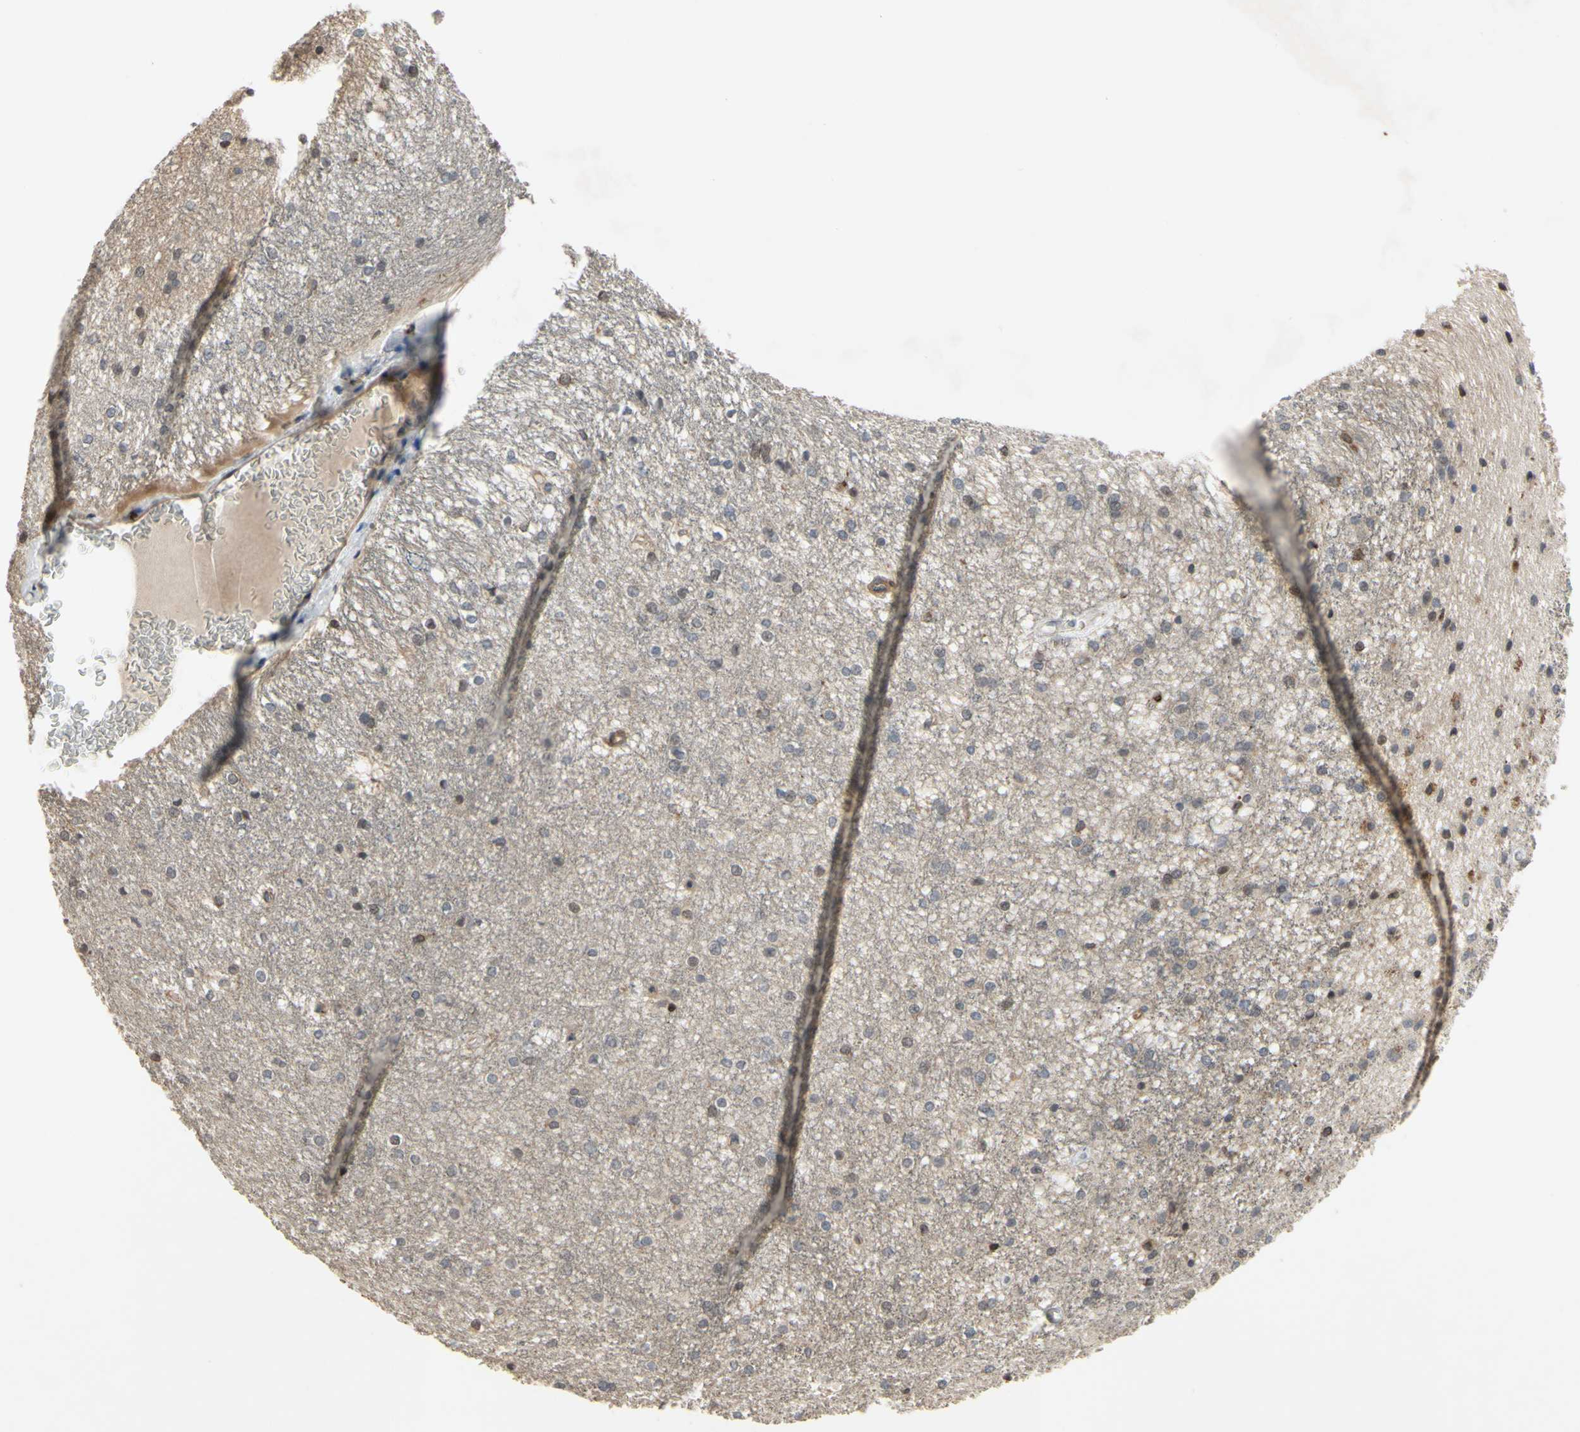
{"staining": {"intensity": "negative", "quantity": "none", "location": "none"}, "tissue": "caudate", "cell_type": "Glial cells", "image_type": "normal", "snomed": [{"axis": "morphology", "description": "Normal tissue, NOS"}, {"axis": "topography", "description": "Lateral ventricle wall"}], "caption": "This is an IHC micrograph of unremarkable caudate. There is no expression in glial cells.", "gene": "PLXNA2", "patient": {"sex": "female", "age": 19}}